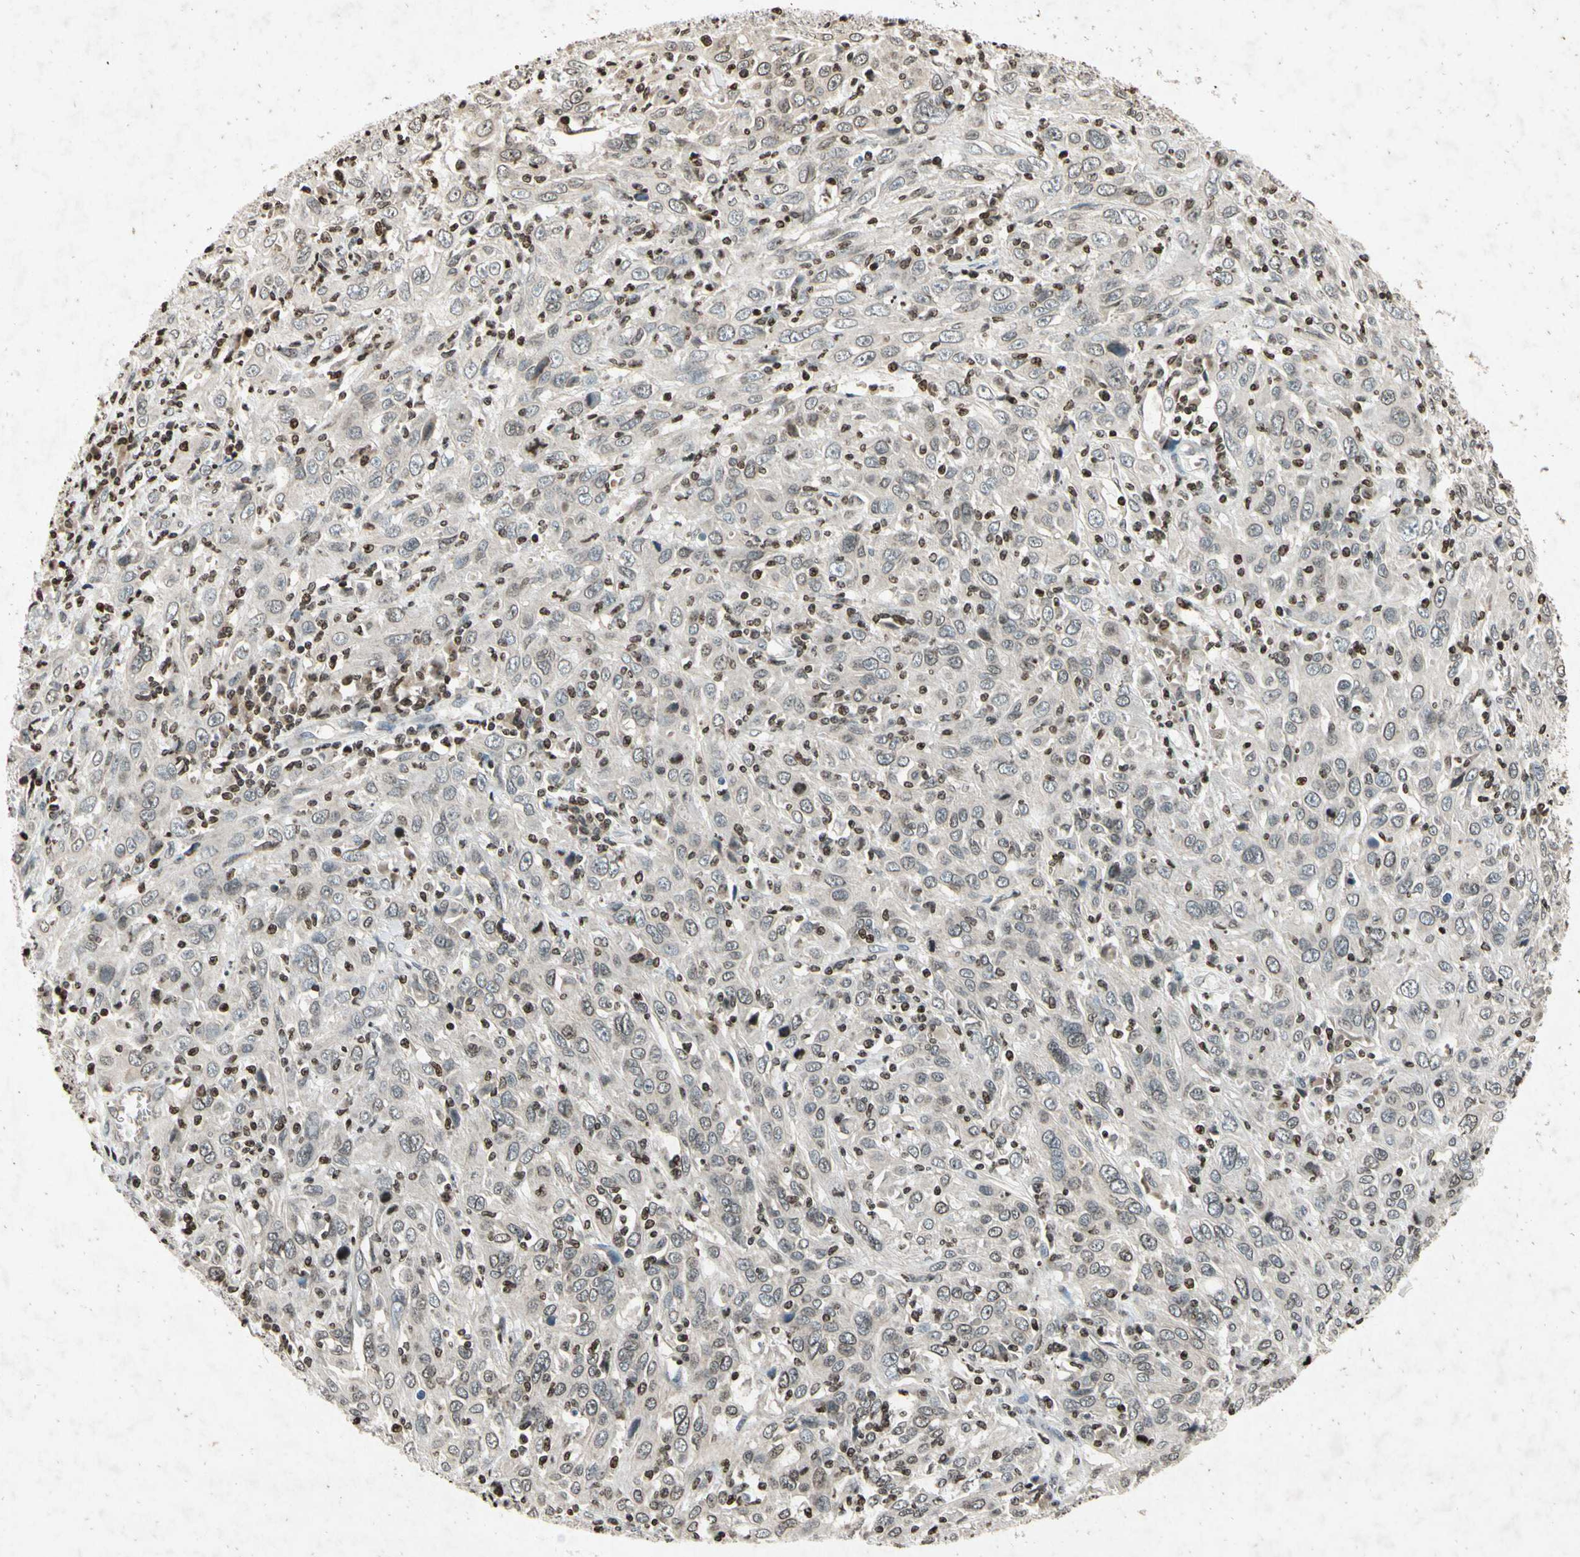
{"staining": {"intensity": "negative", "quantity": "none", "location": "none"}, "tissue": "cervical cancer", "cell_type": "Tumor cells", "image_type": "cancer", "snomed": [{"axis": "morphology", "description": "Squamous cell carcinoma, NOS"}, {"axis": "topography", "description": "Cervix"}], "caption": "Immunohistochemistry image of neoplastic tissue: squamous cell carcinoma (cervical) stained with DAB (3,3'-diaminobenzidine) displays no significant protein expression in tumor cells.", "gene": "HOXB3", "patient": {"sex": "female", "age": 46}}